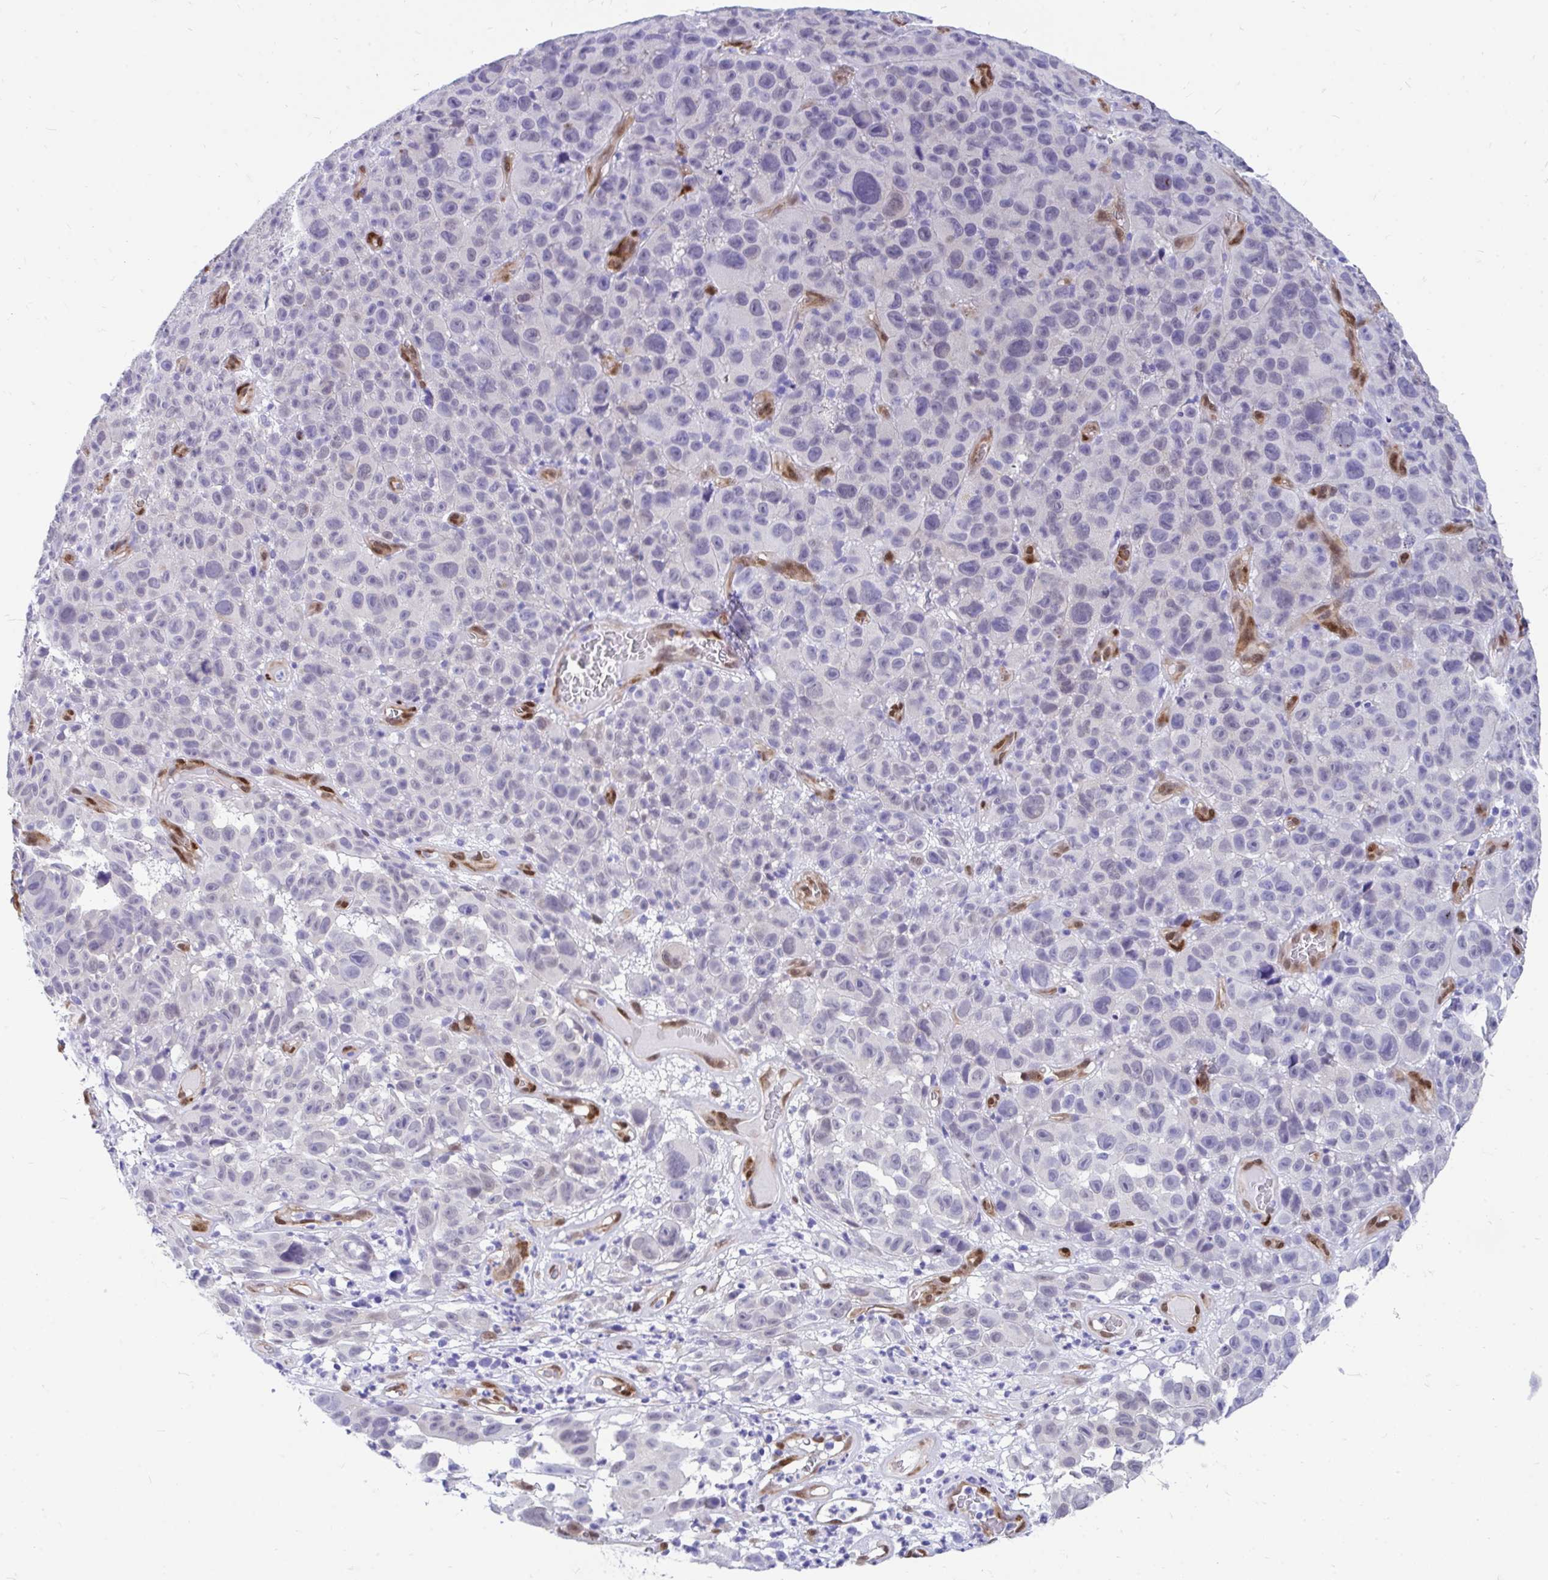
{"staining": {"intensity": "negative", "quantity": "none", "location": "none"}, "tissue": "melanoma", "cell_type": "Tumor cells", "image_type": "cancer", "snomed": [{"axis": "morphology", "description": "Malignant melanoma, NOS"}, {"axis": "topography", "description": "Skin"}], "caption": "Image shows no significant protein expression in tumor cells of melanoma. Brightfield microscopy of immunohistochemistry stained with DAB (brown) and hematoxylin (blue), captured at high magnification.", "gene": "RBPMS", "patient": {"sex": "female", "age": 82}}